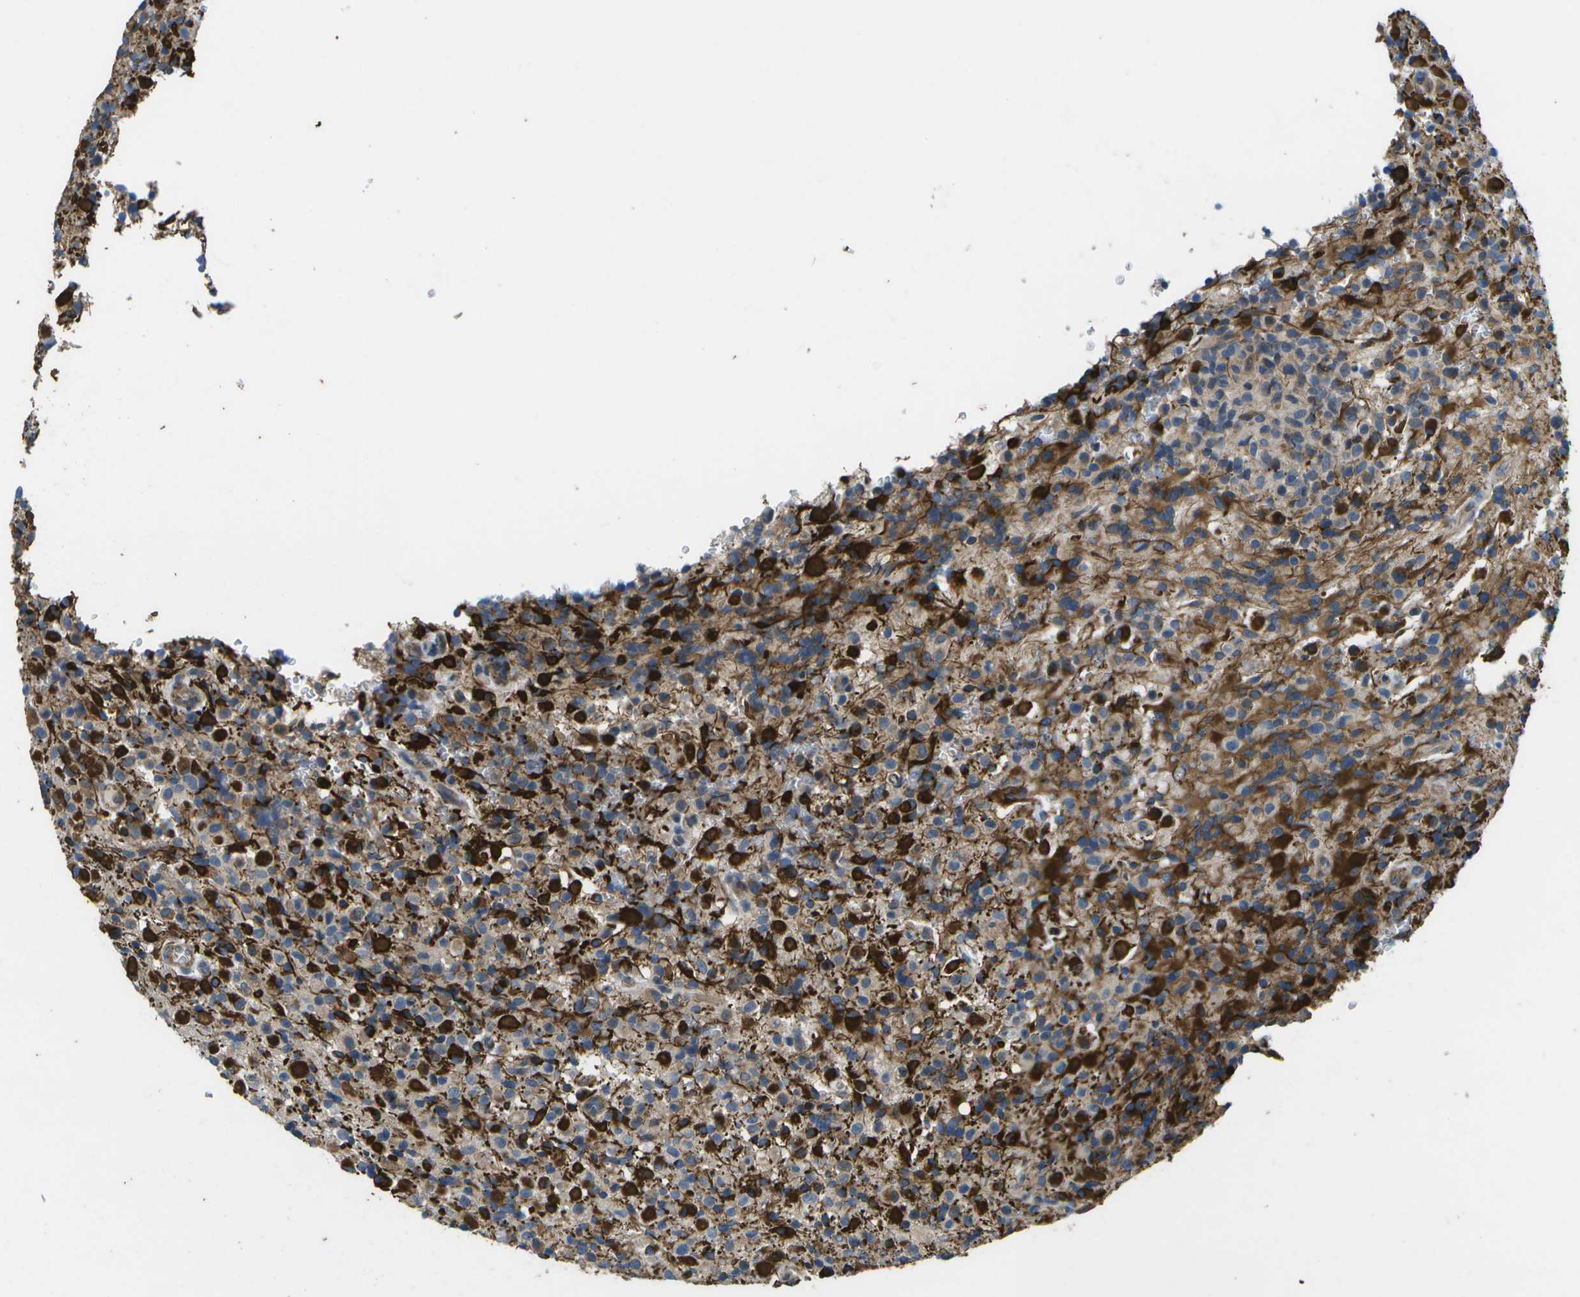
{"staining": {"intensity": "strong", "quantity": "25%-75%", "location": "cytoplasmic/membranous"}, "tissue": "glioma", "cell_type": "Tumor cells", "image_type": "cancer", "snomed": [{"axis": "morphology", "description": "Glioma, malignant, High grade"}, {"axis": "topography", "description": "Brain"}], "caption": "A brown stain shows strong cytoplasmic/membranous staining of a protein in malignant glioma (high-grade) tumor cells.", "gene": "P3H1", "patient": {"sex": "male", "age": 71}}